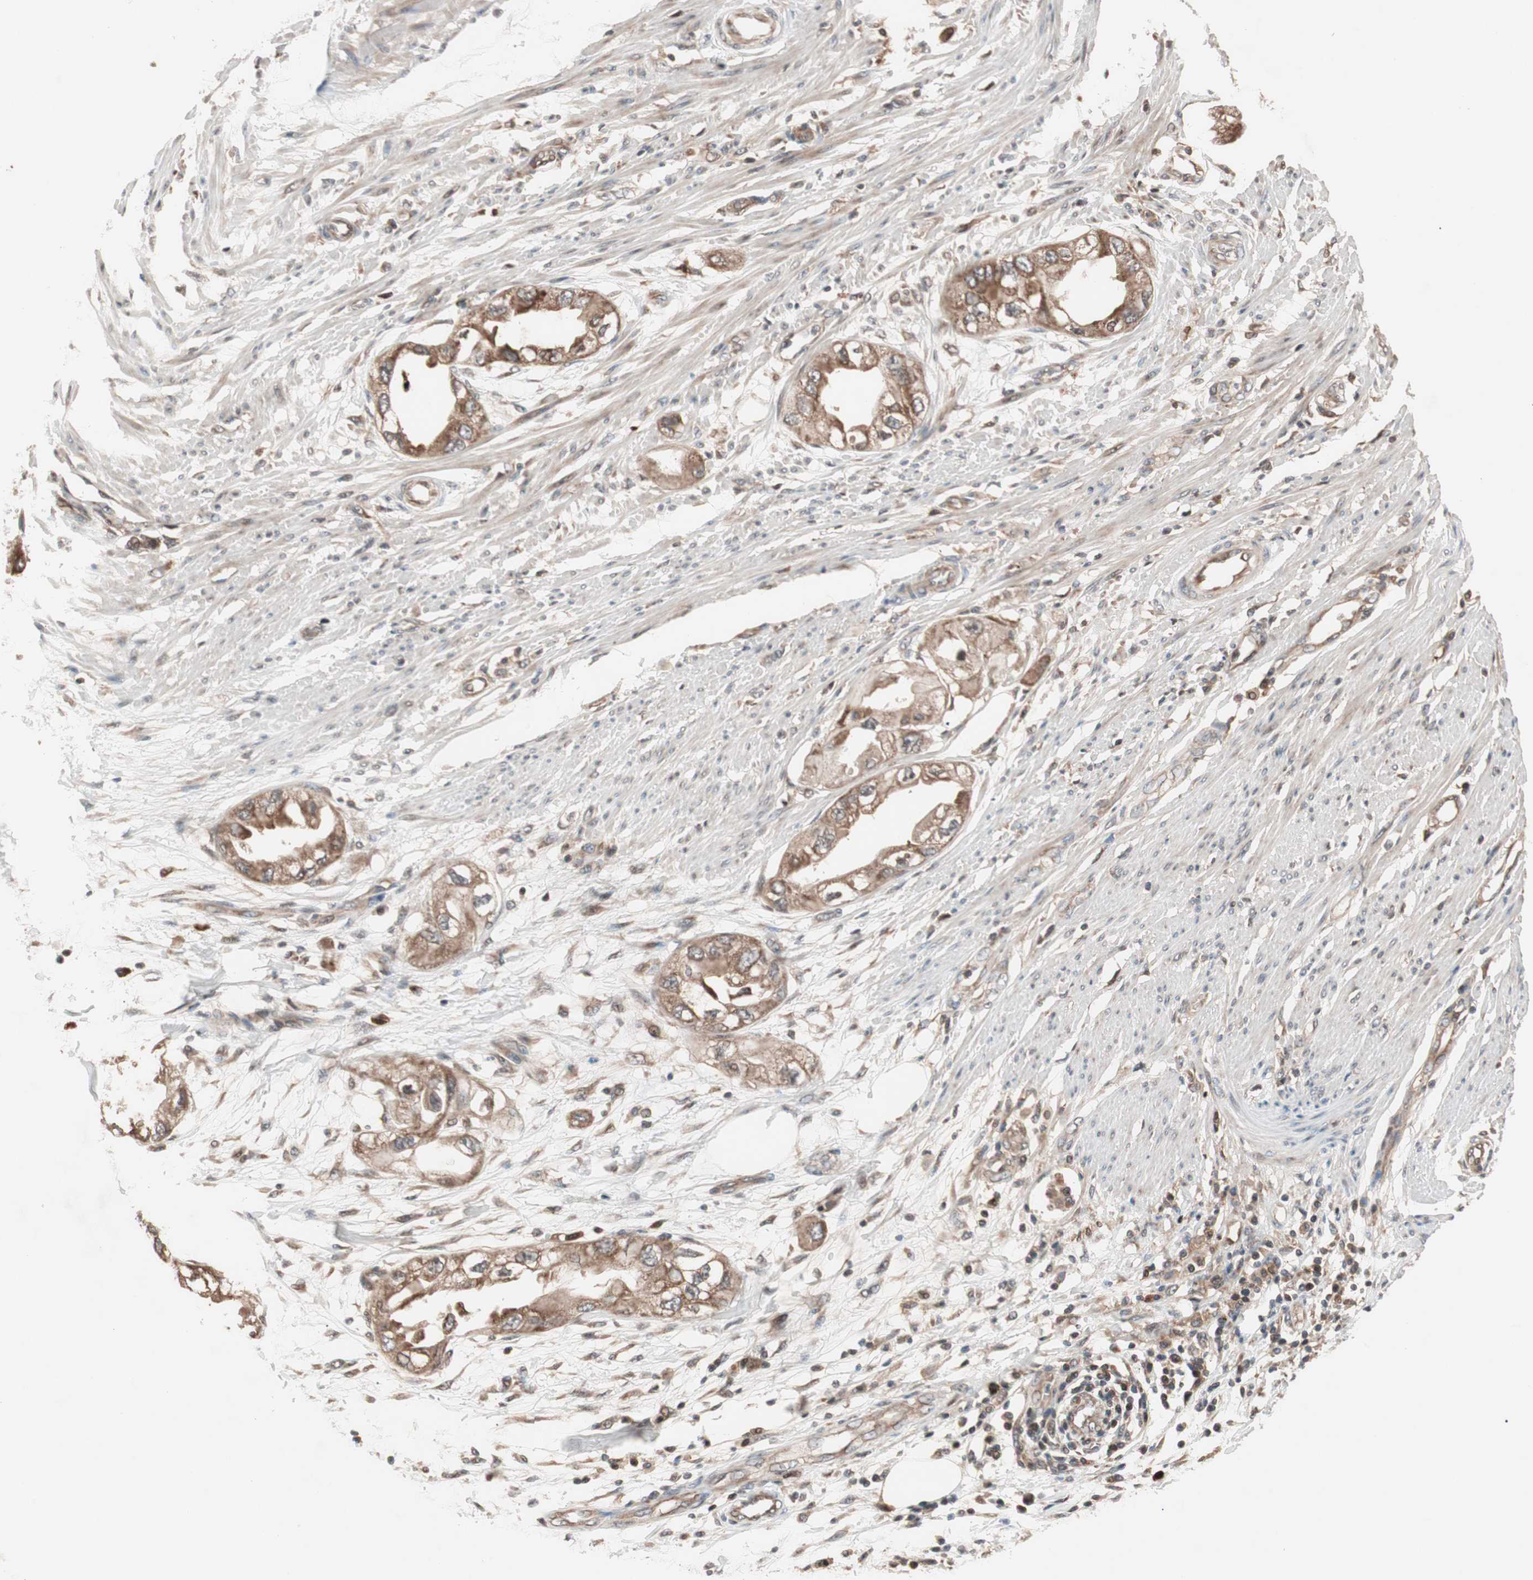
{"staining": {"intensity": "moderate", "quantity": ">75%", "location": "cytoplasmic/membranous"}, "tissue": "endometrial cancer", "cell_type": "Tumor cells", "image_type": "cancer", "snomed": [{"axis": "morphology", "description": "Adenocarcinoma, NOS"}, {"axis": "topography", "description": "Endometrium"}], "caption": "Immunohistochemistry (IHC) photomicrograph of human endometrial cancer (adenocarcinoma) stained for a protein (brown), which displays medium levels of moderate cytoplasmic/membranous expression in approximately >75% of tumor cells.", "gene": "NF2", "patient": {"sex": "female", "age": 67}}